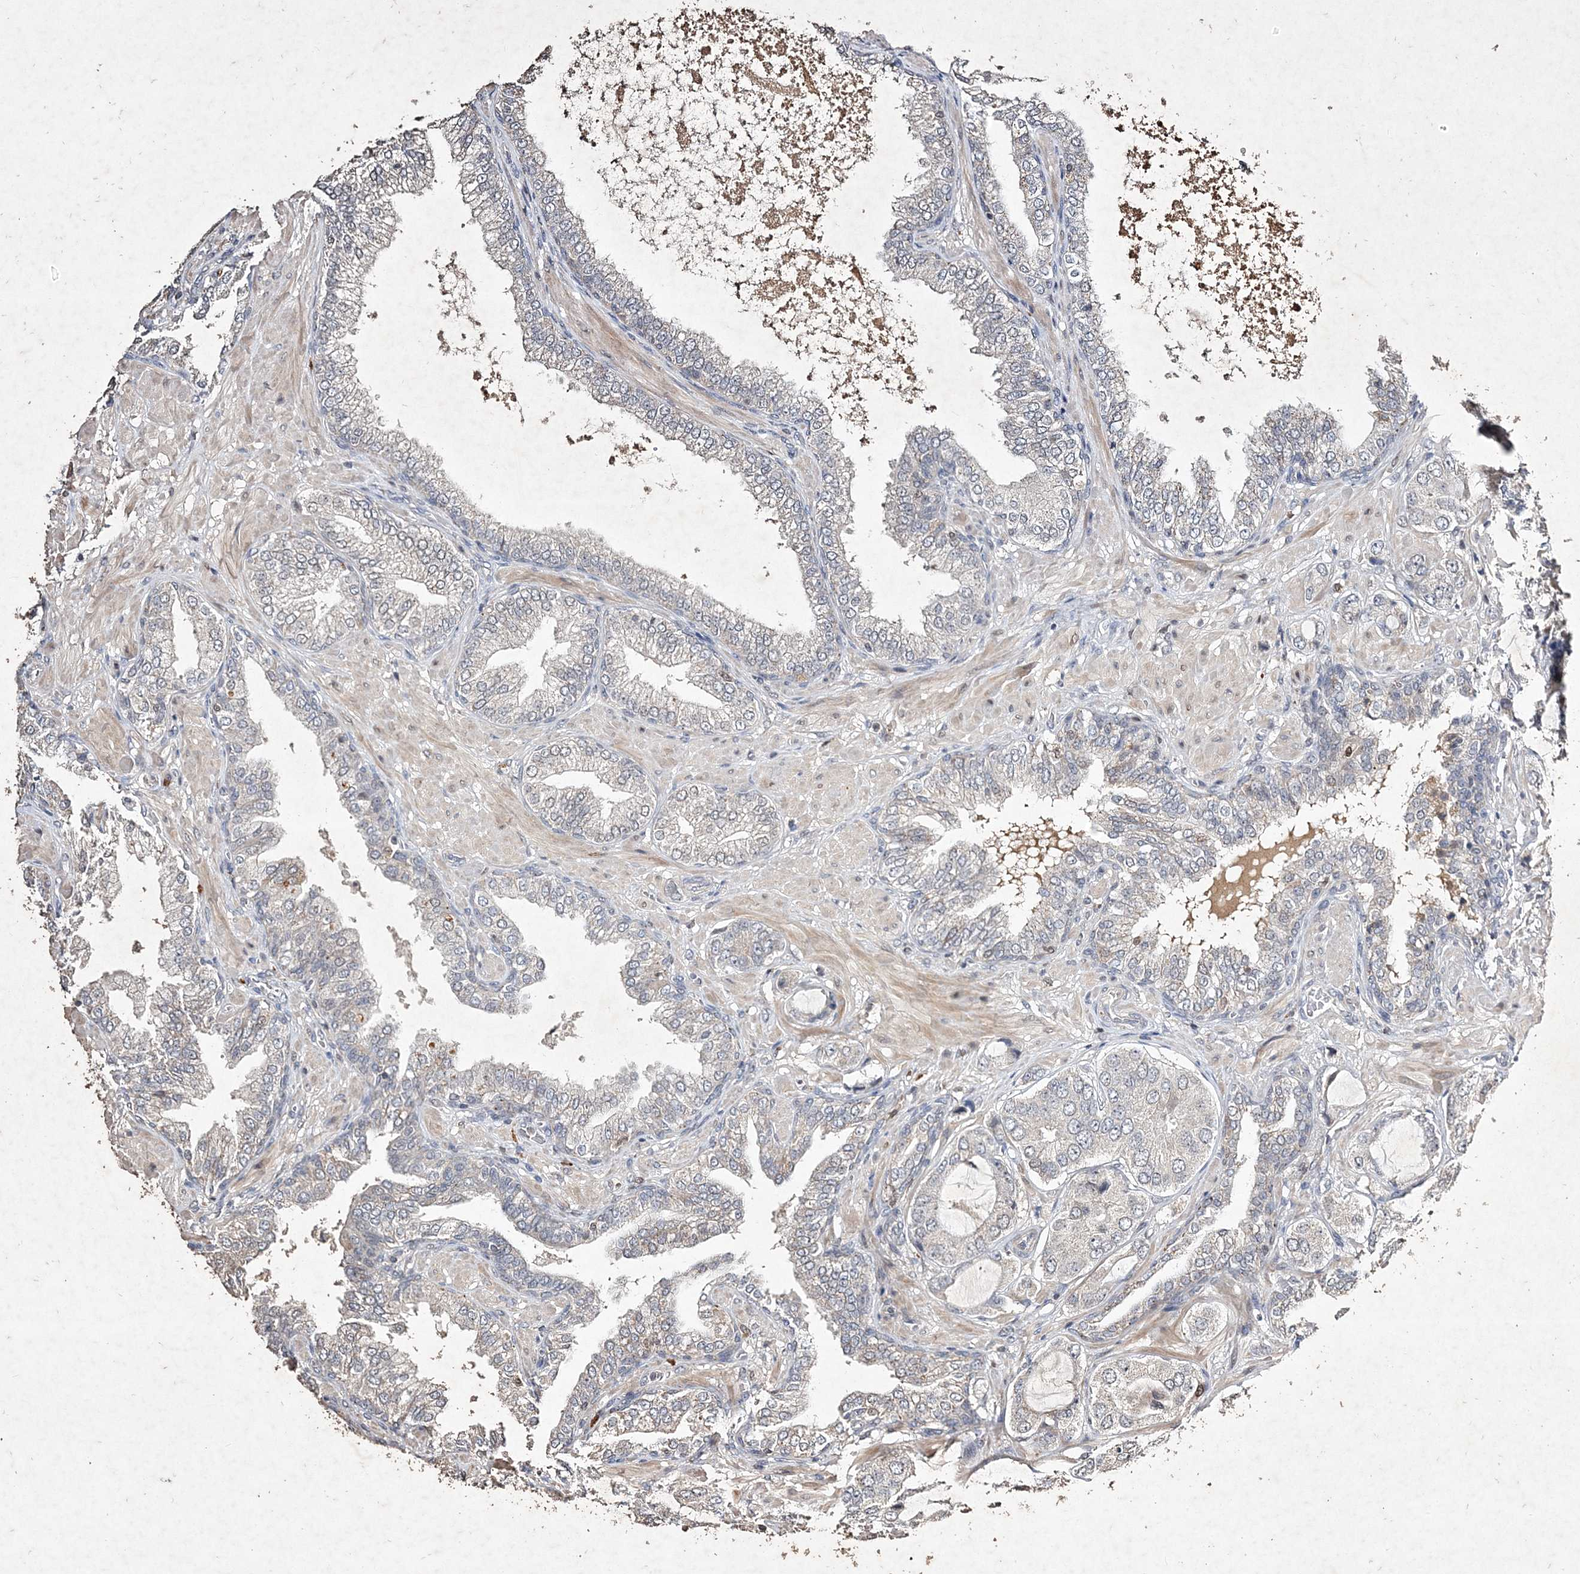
{"staining": {"intensity": "negative", "quantity": "none", "location": "none"}, "tissue": "prostate cancer", "cell_type": "Tumor cells", "image_type": "cancer", "snomed": [{"axis": "morphology", "description": "Adenocarcinoma, High grade"}, {"axis": "topography", "description": "Prostate"}], "caption": "DAB immunohistochemical staining of high-grade adenocarcinoma (prostate) exhibits no significant staining in tumor cells.", "gene": "C3orf38", "patient": {"sex": "male", "age": 59}}